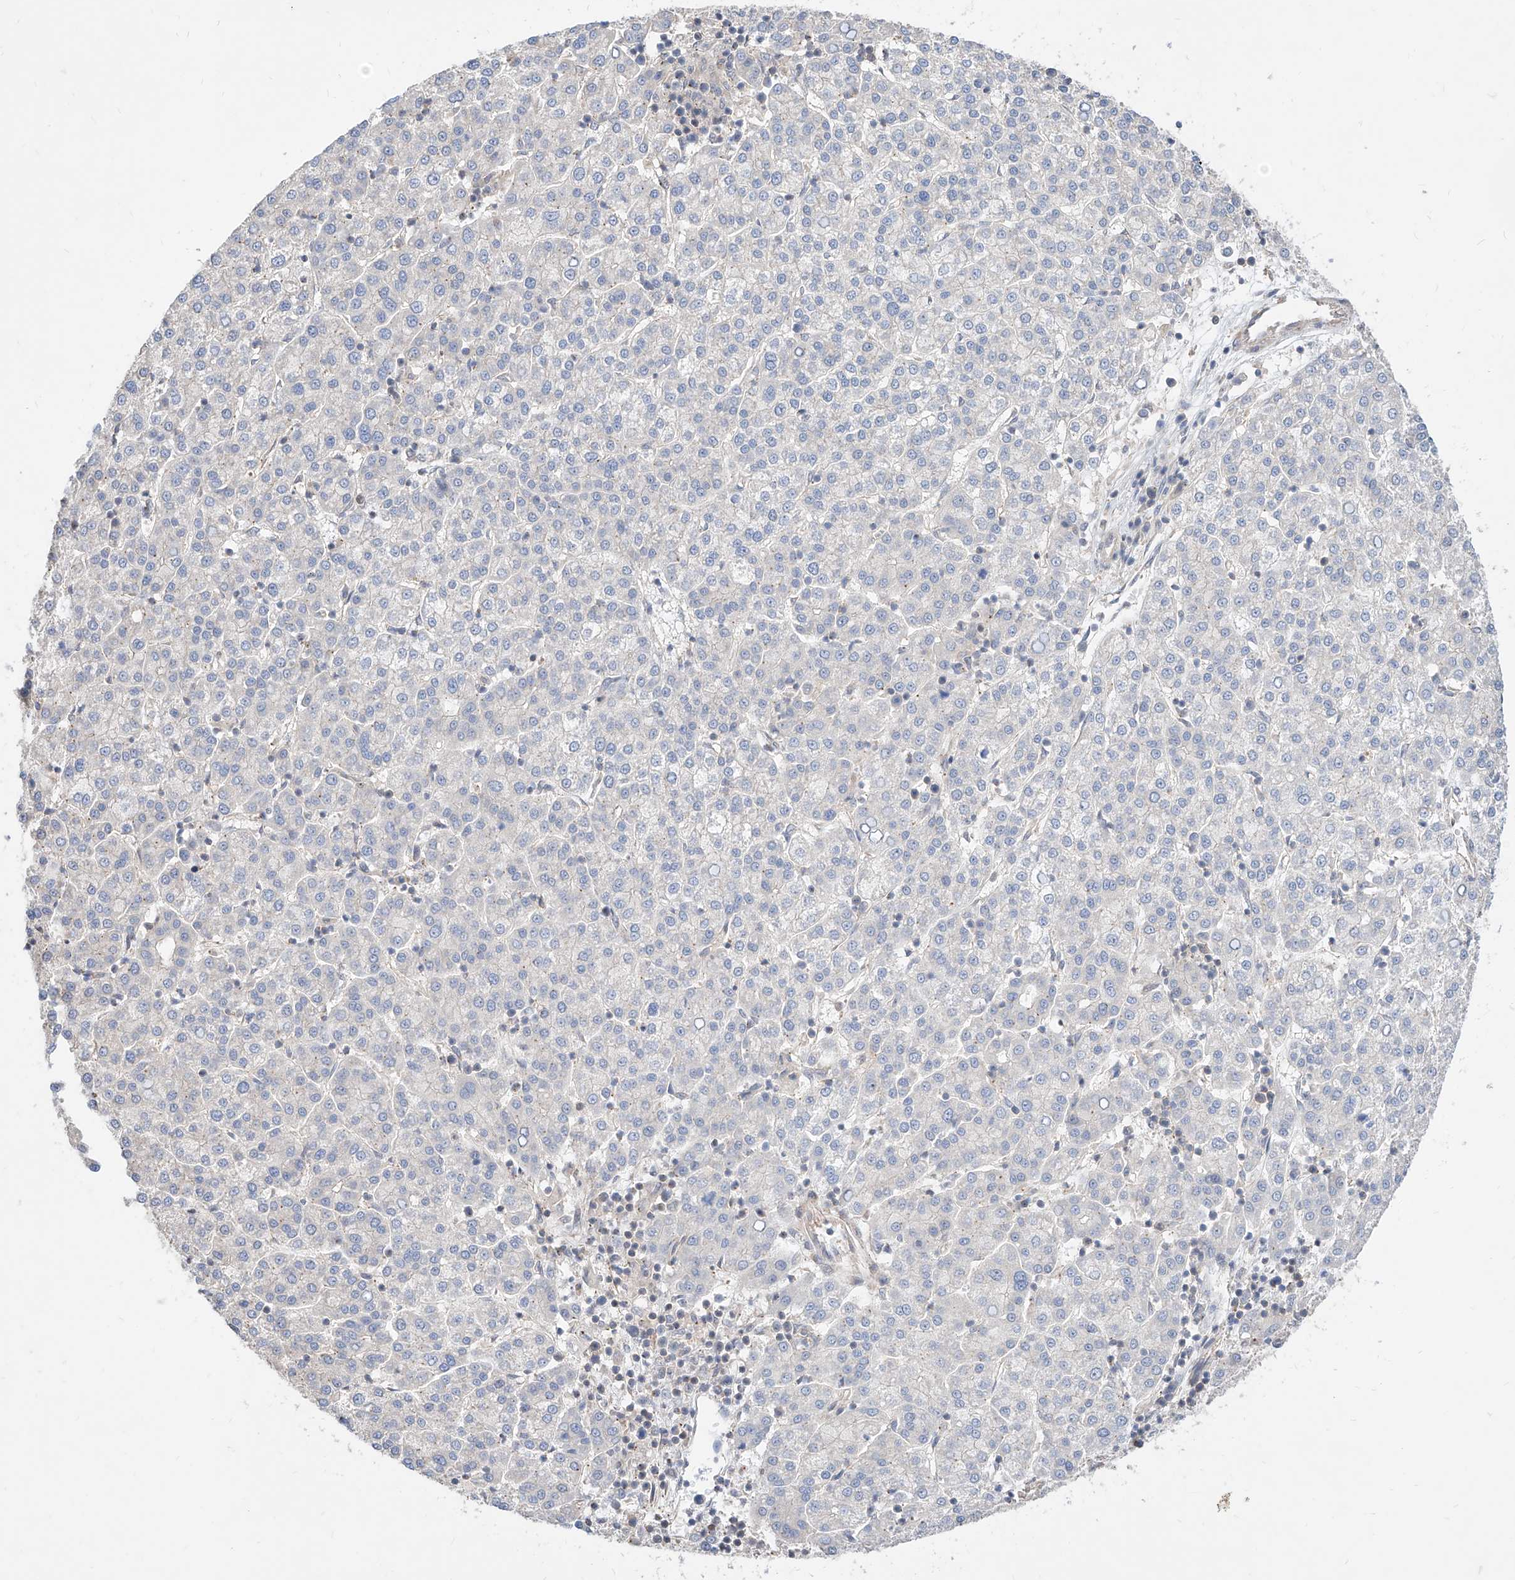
{"staining": {"intensity": "negative", "quantity": "none", "location": "none"}, "tissue": "liver cancer", "cell_type": "Tumor cells", "image_type": "cancer", "snomed": [{"axis": "morphology", "description": "Carcinoma, Hepatocellular, NOS"}, {"axis": "topography", "description": "Liver"}], "caption": "DAB (3,3'-diaminobenzidine) immunohistochemical staining of liver cancer (hepatocellular carcinoma) shows no significant expression in tumor cells.", "gene": "TSNAX", "patient": {"sex": "female", "age": 58}}